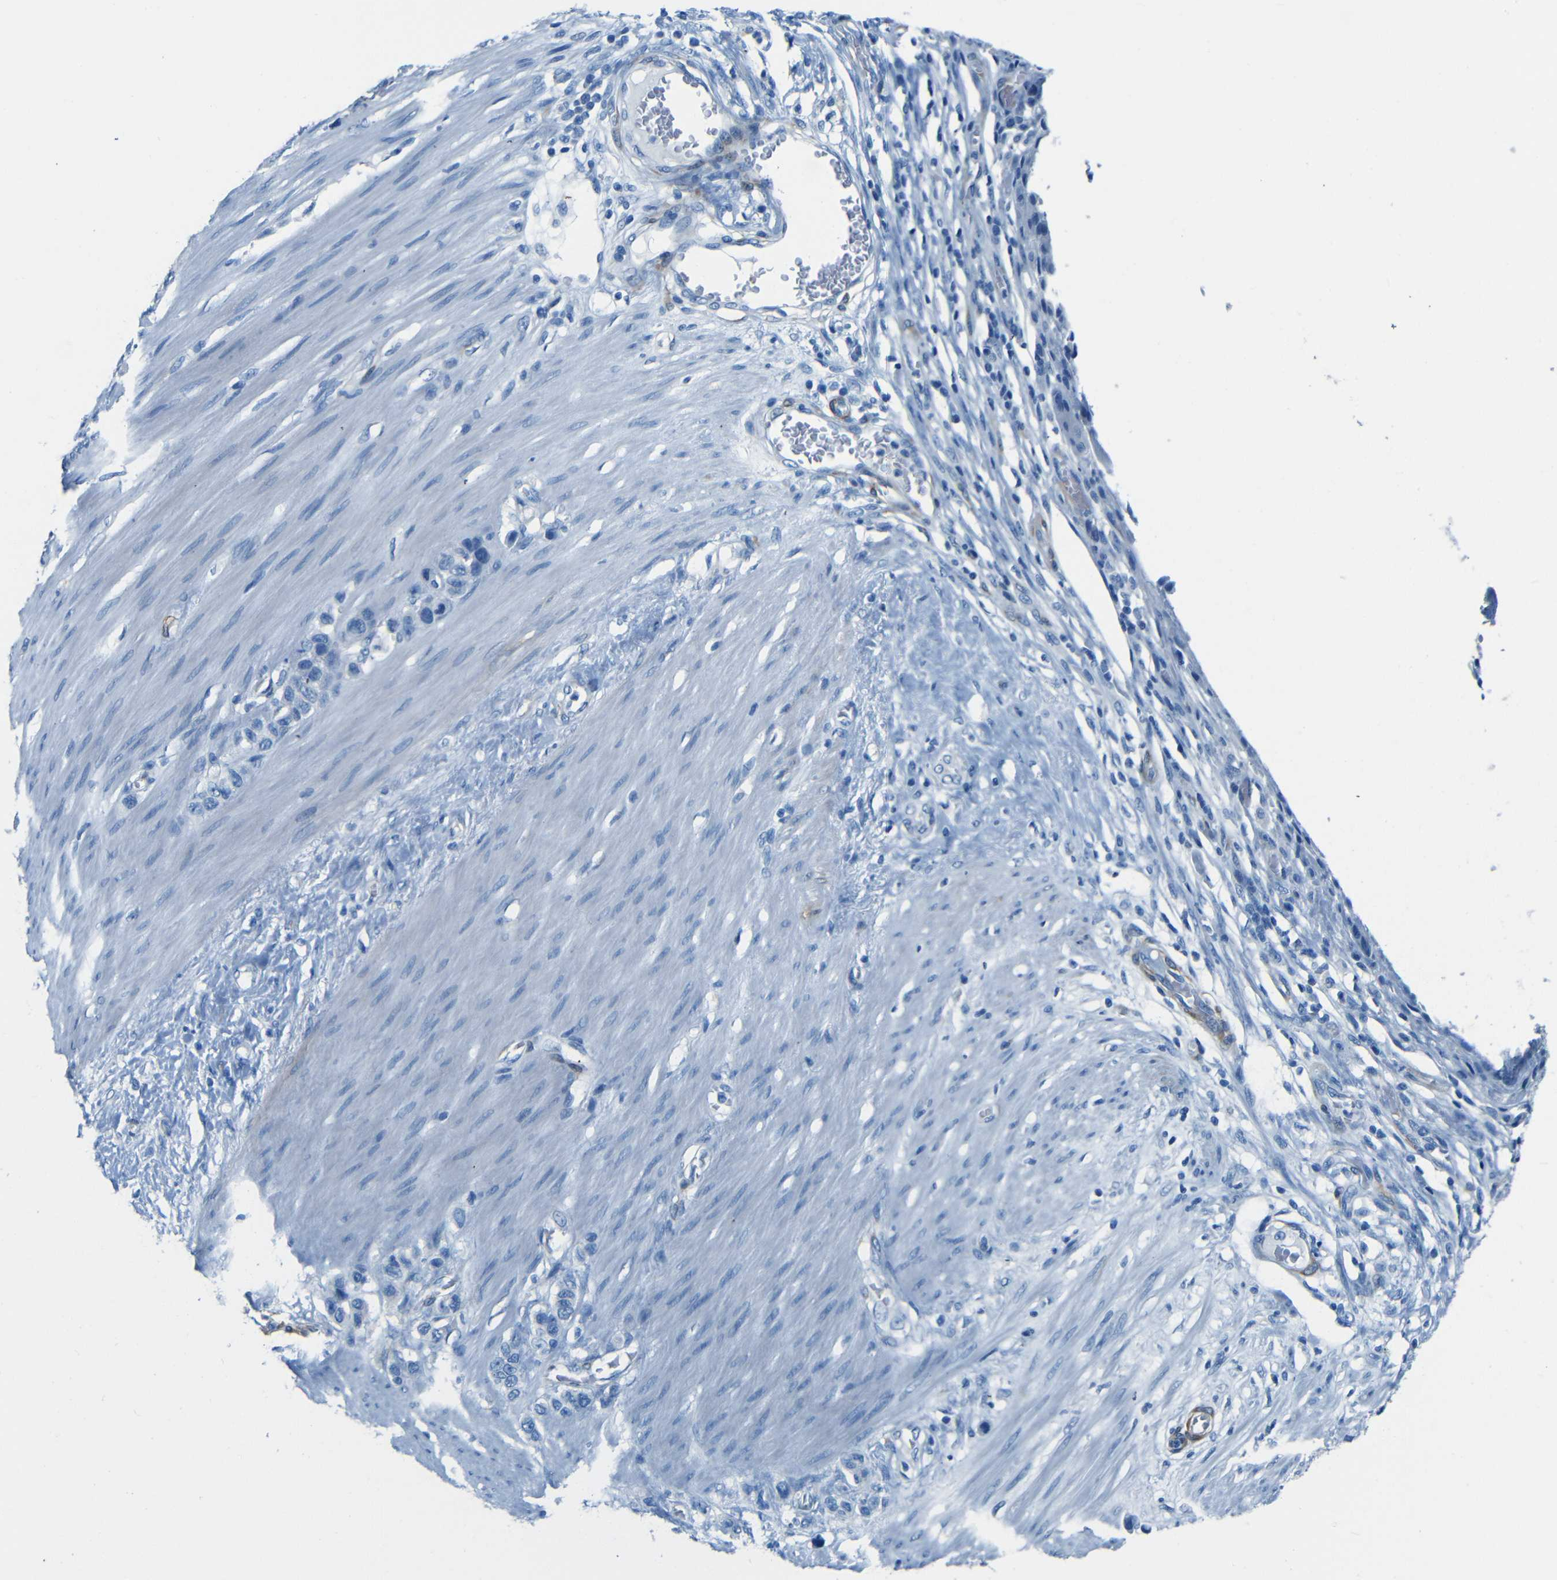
{"staining": {"intensity": "negative", "quantity": "none", "location": "none"}, "tissue": "stomach cancer", "cell_type": "Tumor cells", "image_type": "cancer", "snomed": [{"axis": "morphology", "description": "Adenocarcinoma, NOS"}, {"axis": "morphology", "description": "Adenocarcinoma, High grade"}, {"axis": "topography", "description": "Stomach, upper"}, {"axis": "topography", "description": "Stomach, lower"}], "caption": "There is no significant positivity in tumor cells of stomach cancer (adenocarcinoma). (DAB immunohistochemistry (IHC) with hematoxylin counter stain).", "gene": "MAP2", "patient": {"sex": "female", "age": 65}}